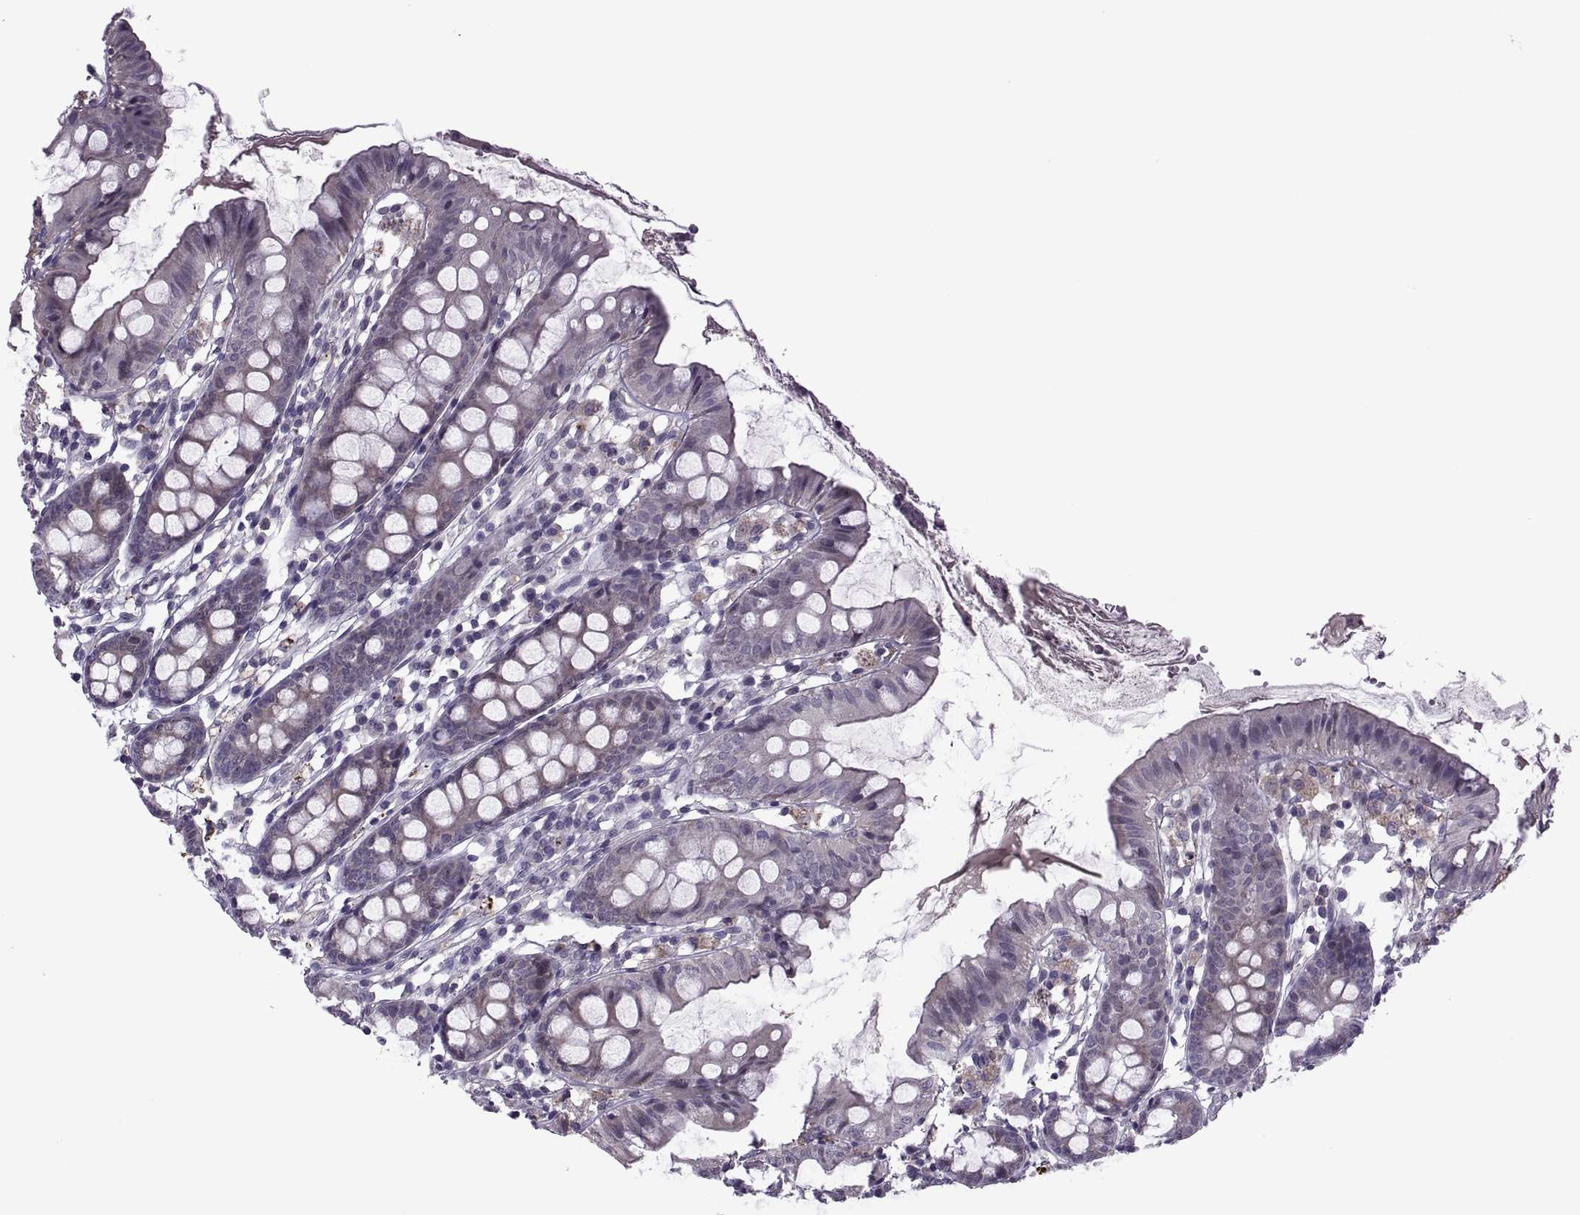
{"staining": {"intensity": "negative", "quantity": "none", "location": "none"}, "tissue": "colon", "cell_type": "Endothelial cells", "image_type": "normal", "snomed": [{"axis": "morphology", "description": "Normal tissue, NOS"}, {"axis": "topography", "description": "Colon"}], "caption": "A high-resolution micrograph shows IHC staining of normal colon, which reveals no significant expression in endothelial cells. The staining was performed using DAB to visualize the protein expression in brown, while the nuclei were stained in blue with hematoxylin (Magnification: 20x).", "gene": "ODF3", "patient": {"sex": "female", "age": 84}}